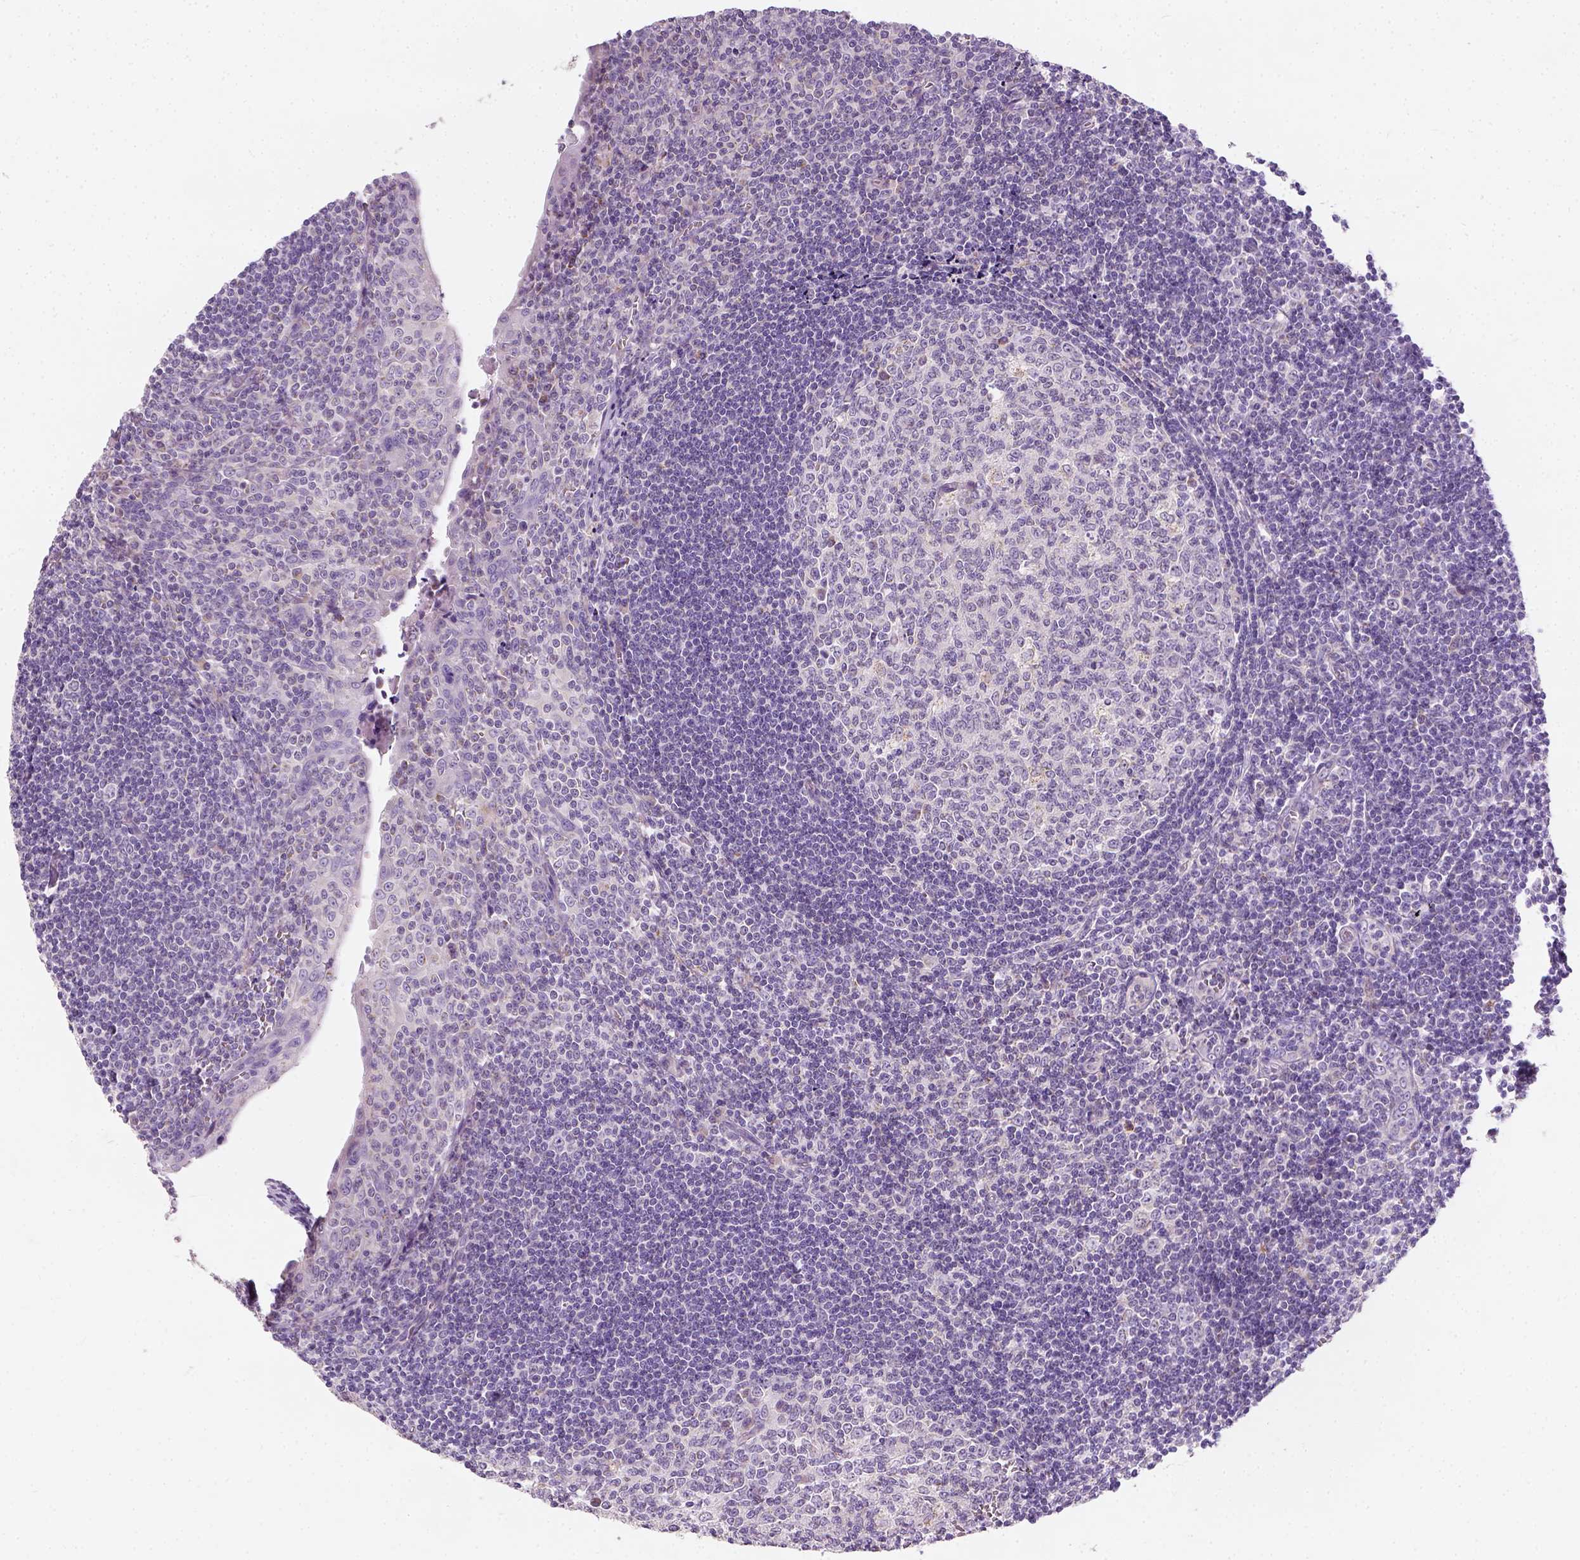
{"staining": {"intensity": "negative", "quantity": "none", "location": "none"}, "tissue": "tonsil", "cell_type": "Germinal center cells", "image_type": "normal", "snomed": [{"axis": "morphology", "description": "Normal tissue, NOS"}, {"axis": "morphology", "description": "Inflammation, NOS"}, {"axis": "topography", "description": "Tonsil"}], "caption": "Tonsil stained for a protein using immunohistochemistry (IHC) shows no expression germinal center cells.", "gene": "CHODL", "patient": {"sex": "female", "age": 31}}